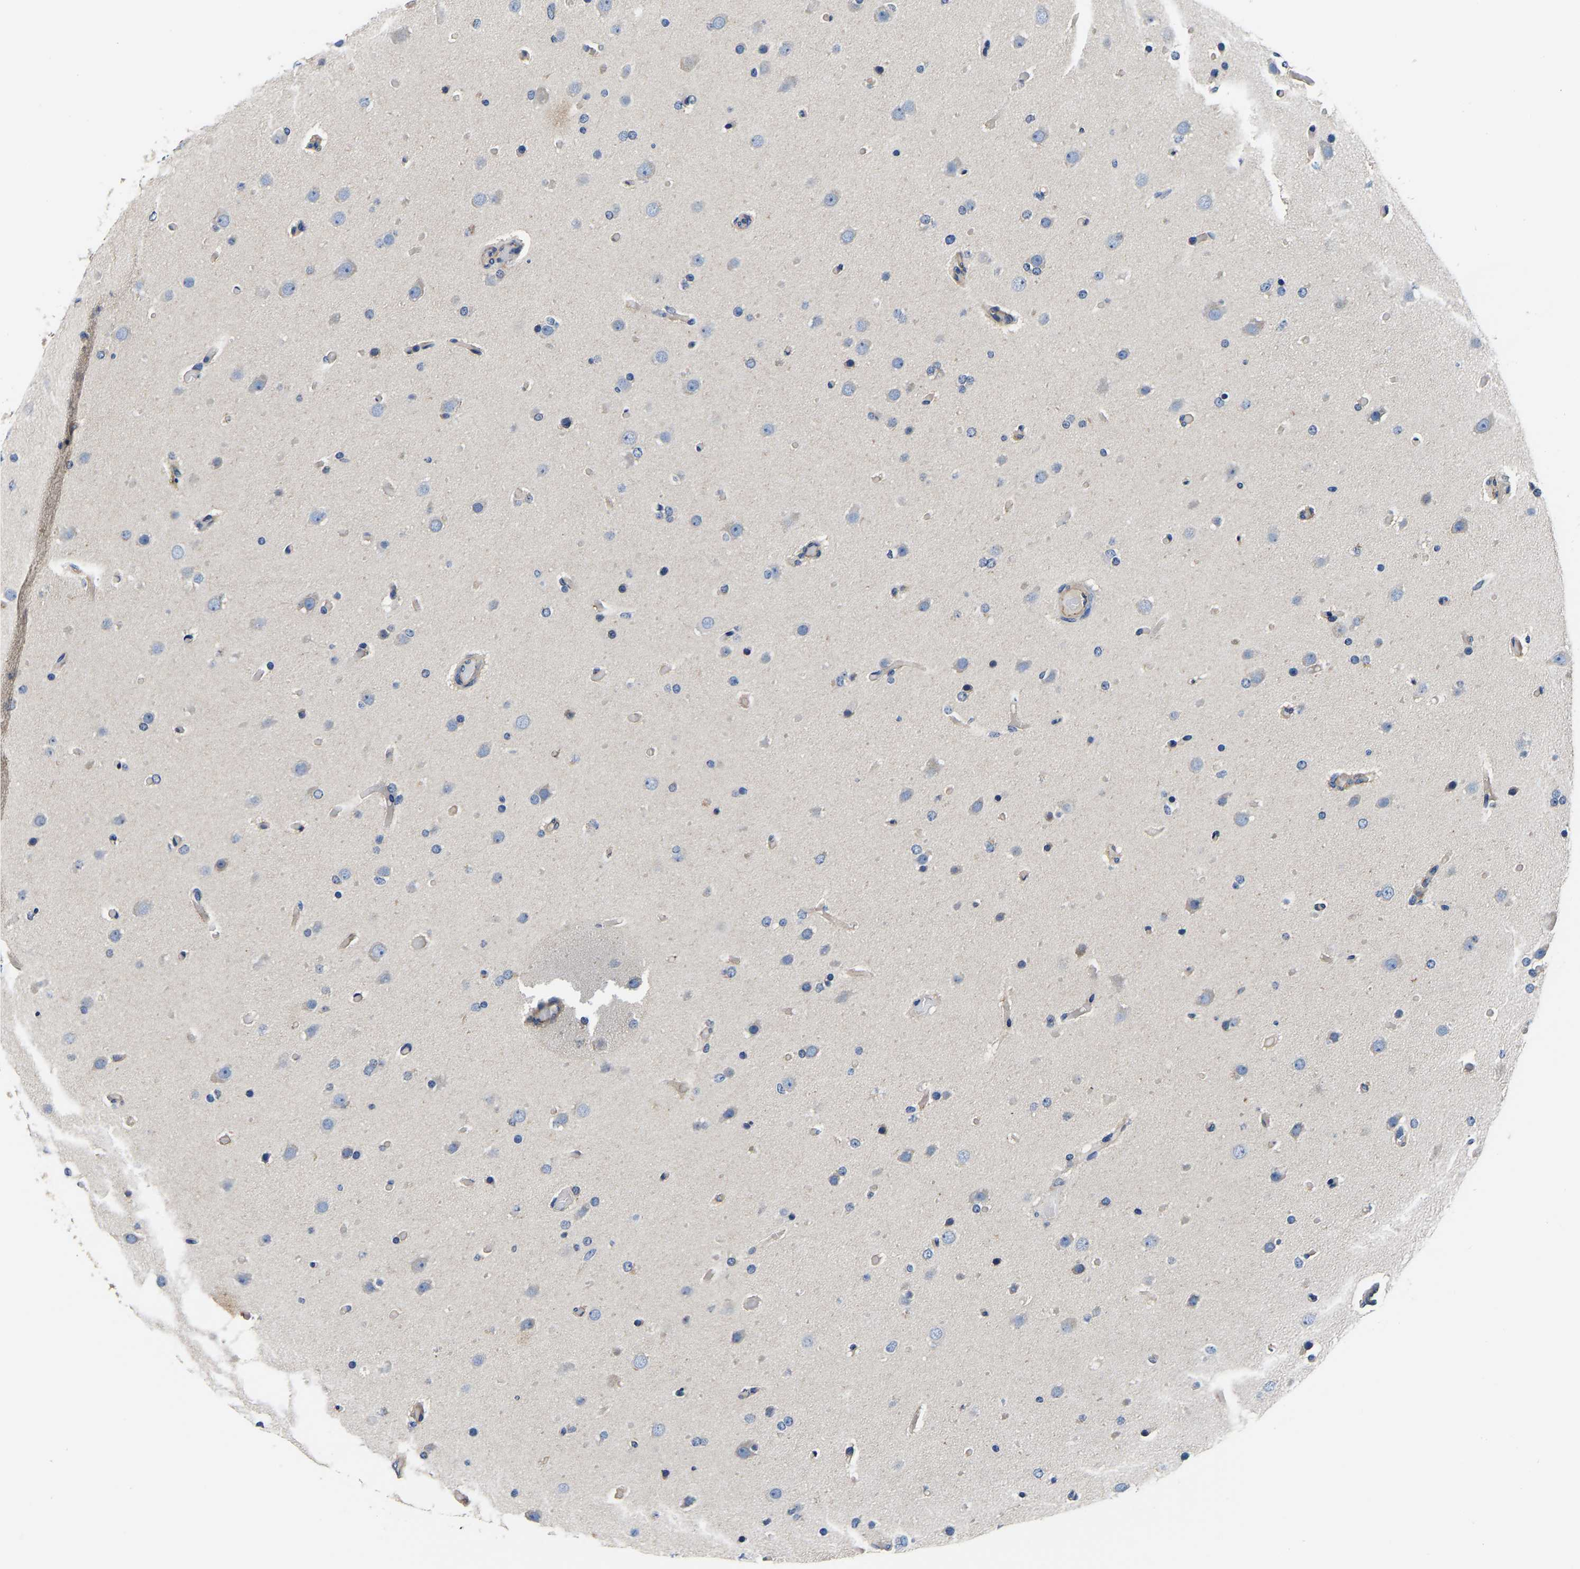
{"staining": {"intensity": "negative", "quantity": "none", "location": "none"}, "tissue": "glioma", "cell_type": "Tumor cells", "image_type": "cancer", "snomed": [{"axis": "morphology", "description": "Glioma, malignant, High grade"}, {"axis": "topography", "description": "Cerebral cortex"}], "caption": "High magnification brightfield microscopy of glioma stained with DAB (brown) and counterstained with hematoxylin (blue): tumor cells show no significant positivity.", "gene": "SH3GLB1", "patient": {"sex": "female", "age": 36}}